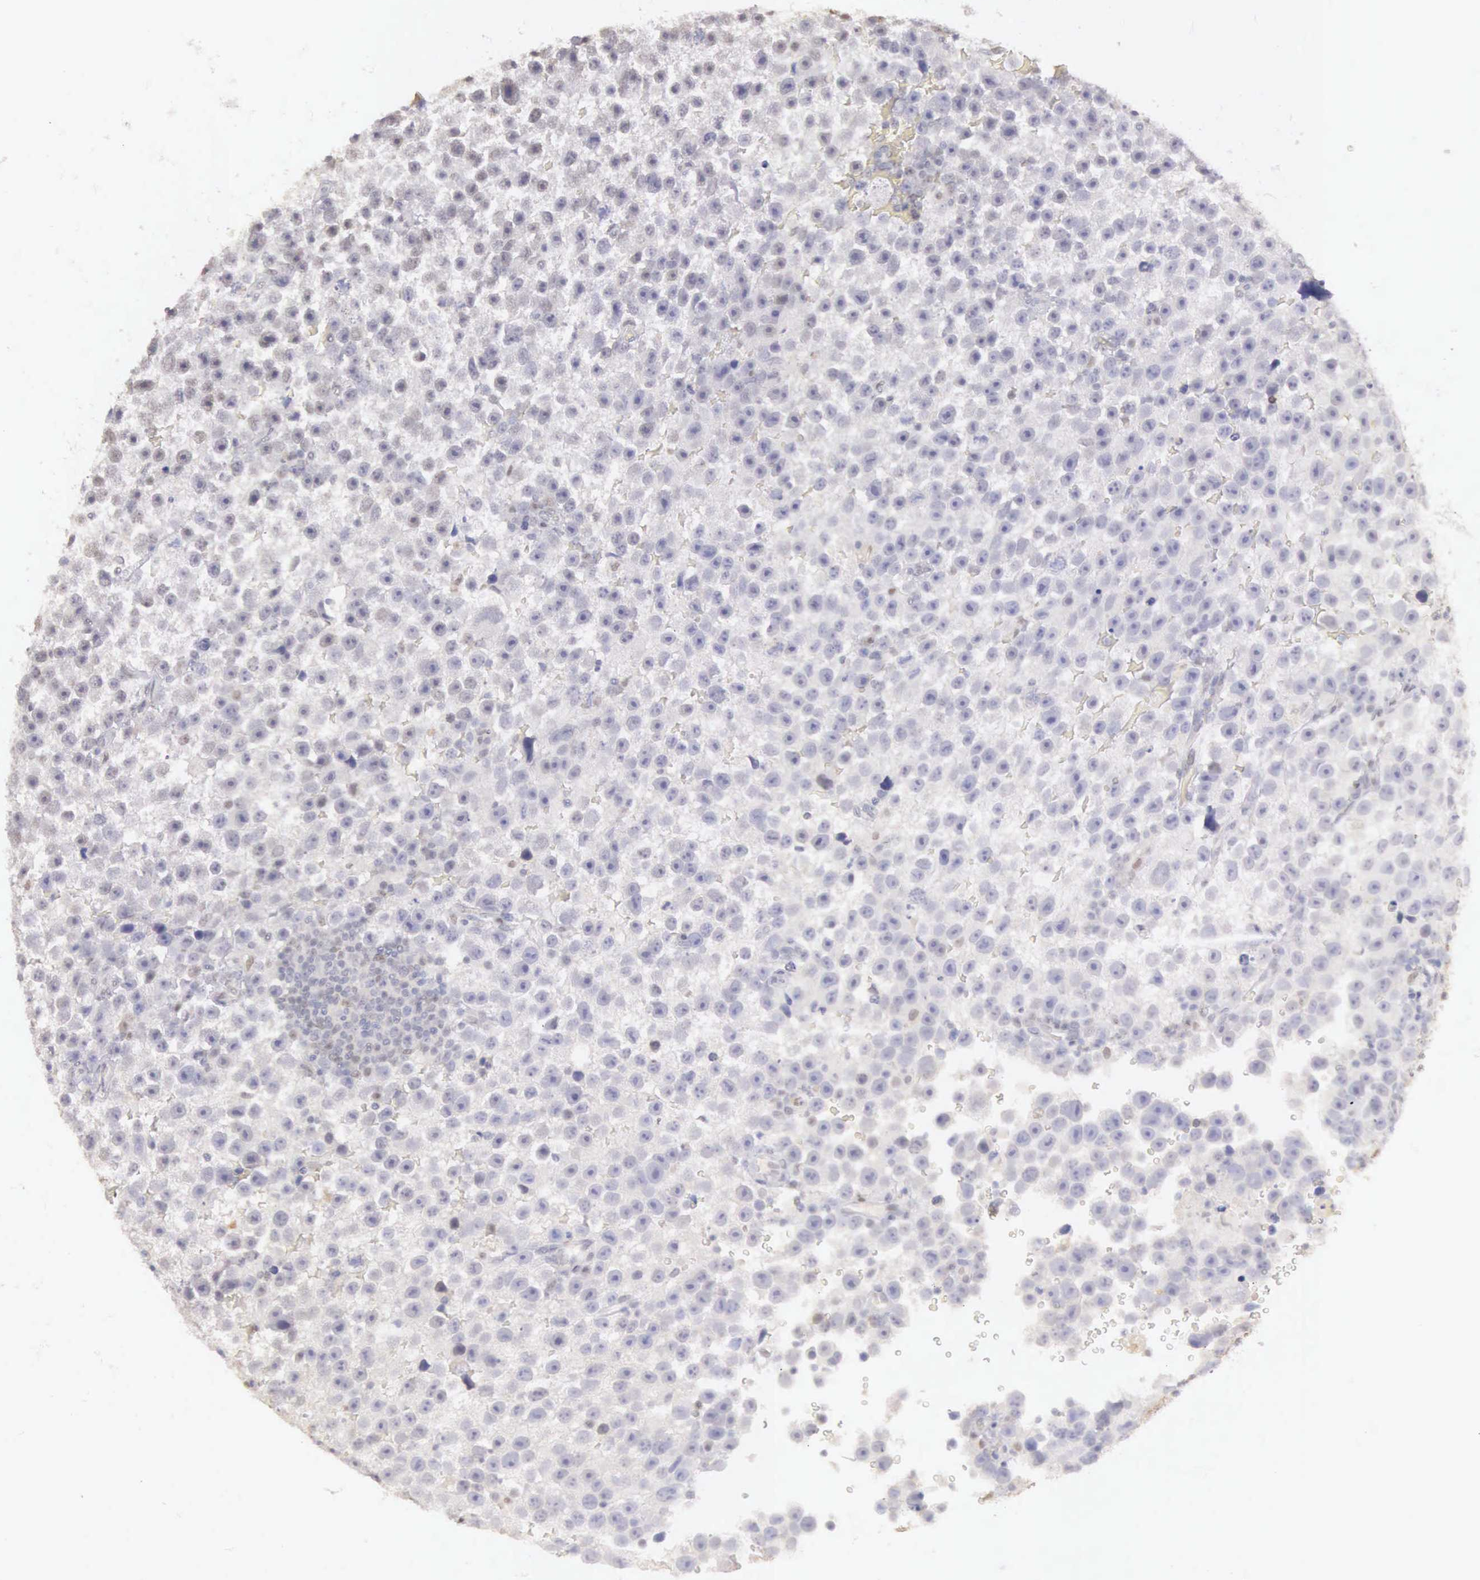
{"staining": {"intensity": "negative", "quantity": "none", "location": "none"}, "tissue": "testis cancer", "cell_type": "Tumor cells", "image_type": "cancer", "snomed": [{"axis": "morphology", "description": "Seminoma, NOS"}, {"axis": "topography", "description": "Testis"}], "caption": "Image shows no protein staining in tumor cells of testis cancer tissue. Brightfield microscopy of IHC stained with DAB (3,3'-diaminobenzidine) (brown) and hematoxylin (blue), captured at high magnification.", "gene": "UBA1", "patient": {"sex": "male", "age": 33}}